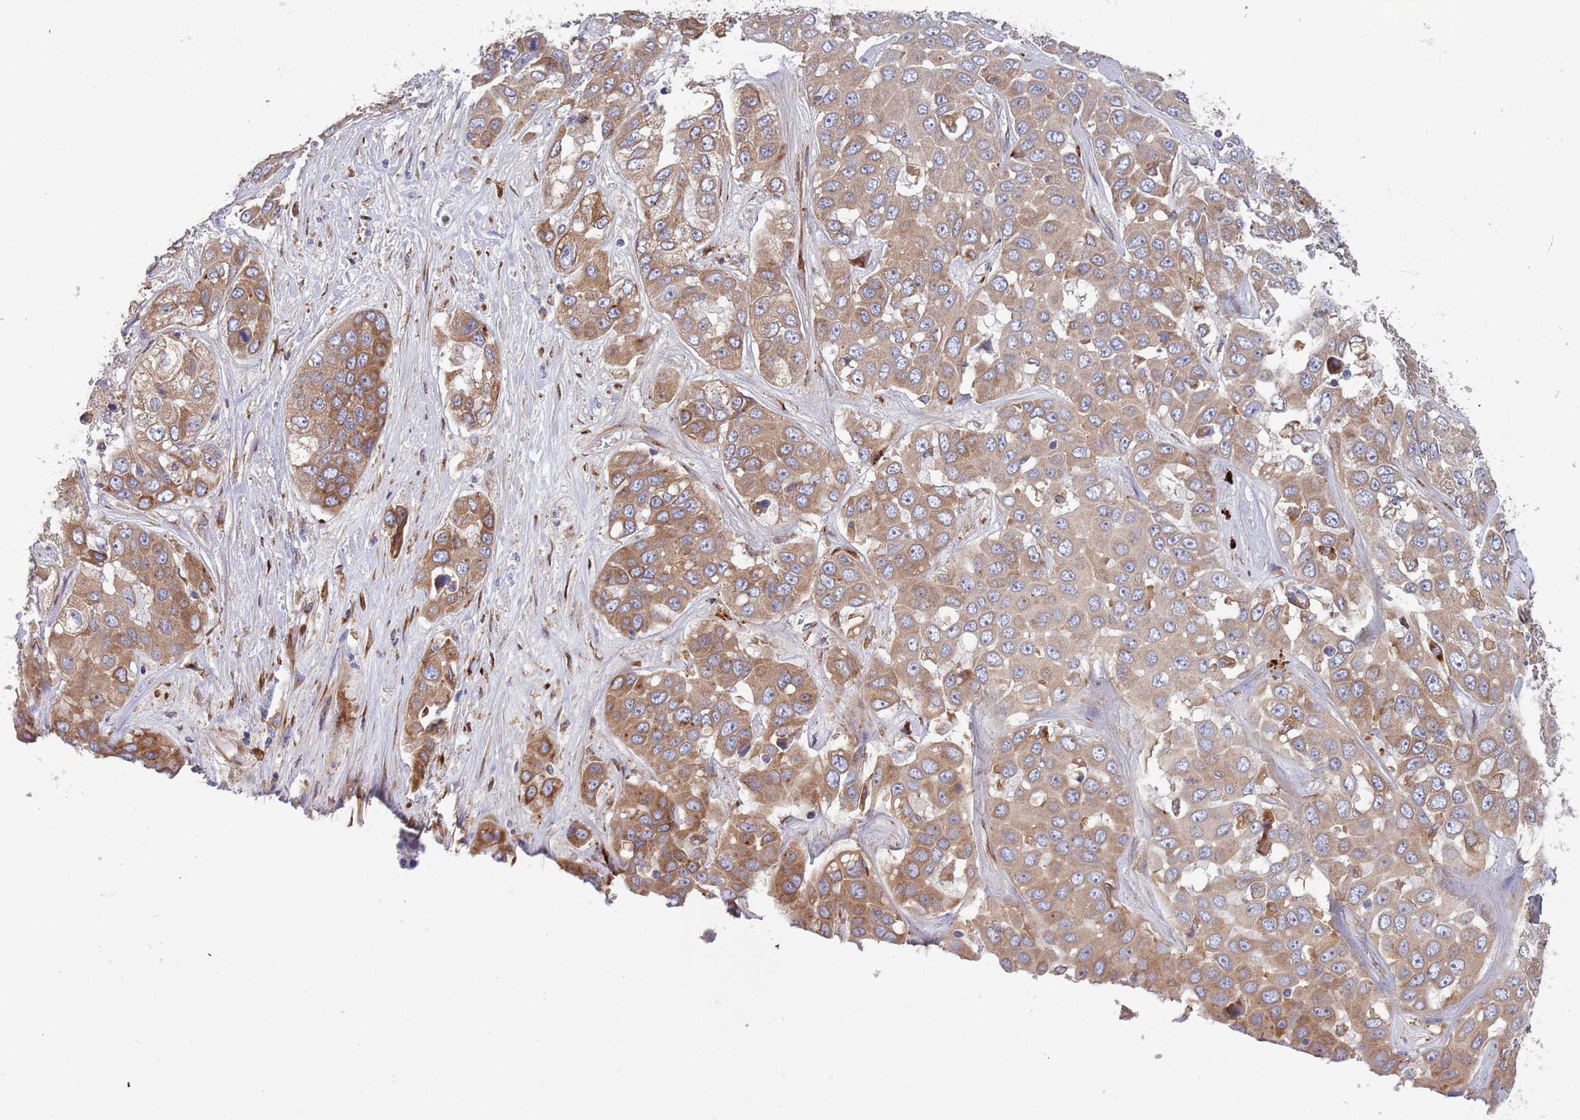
{"staining": {"intensity": "moderate", "quantity": ">75%", "location": "cytoplasmic/membranous"}, "tissue": "liver cancer", "cell_type": "Tumor cells", "image_type": "cancer", "snomed": [{"axis": "morphology", "description": "Cholangiocarcinoma"}, {"axis": "topography", "description": "Liver"}], "caption": "The histopathology image reveals a brown stain indicating the presence of a protein in the cytoplasmic/membranous of tumor cells in cholangiocarcinoma (liver).", "gene": "ARMCX6", "patient": {"sex": "female", "age": 52}}